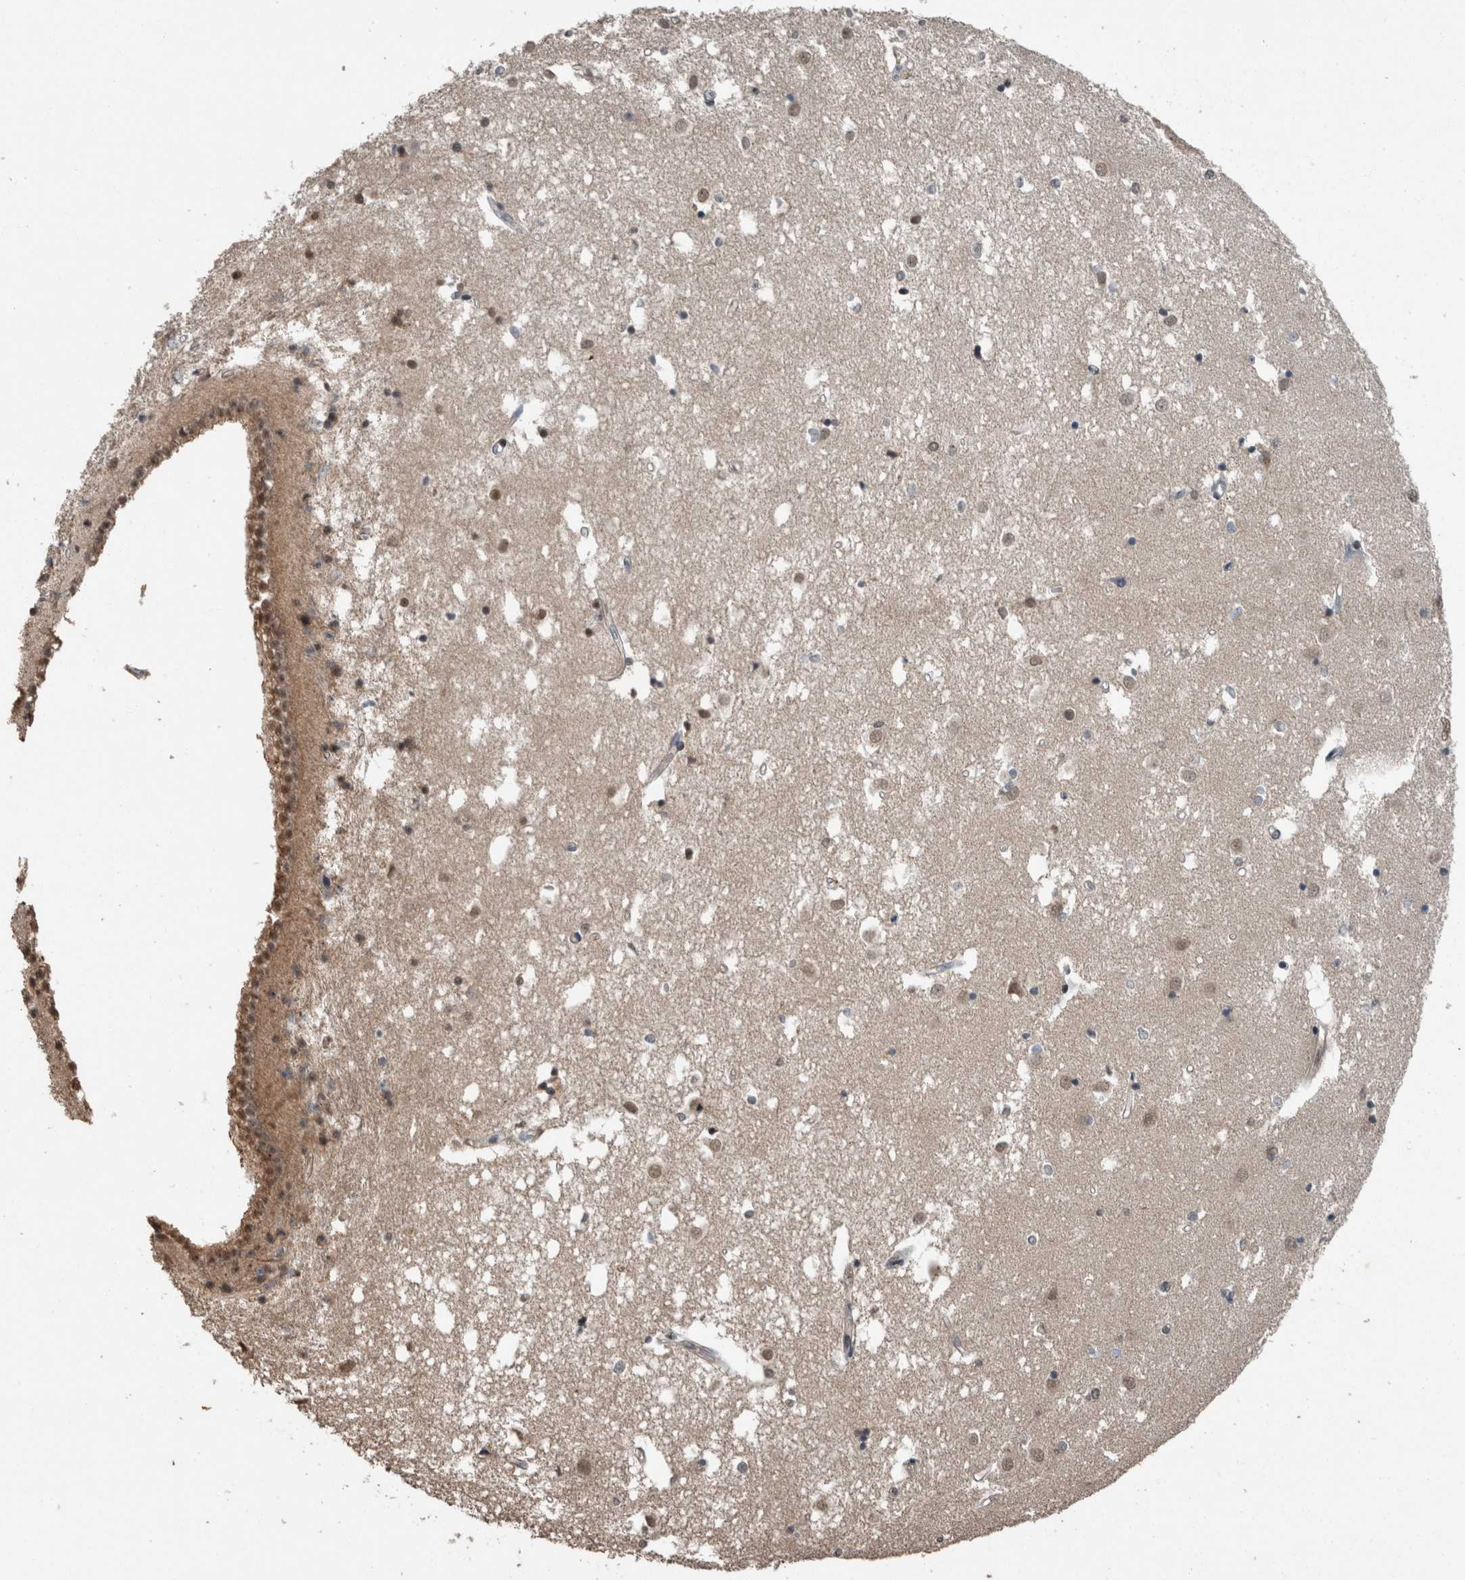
{"staining": {"intensity": "moderate", "quantity": "25%-75%", "location": "nuclear"}, "tissue": "caudate", "cell_type": "Glial cells", "image_type": "normal", "snomed": [{"axis": "morphology", "description": "Normal tissue, NOS"}, {"axis": "topography", "description": "Lateral ventricle wall"}], "caption": "This photomicrograph shows normal caudate stained with immunohistochemistry to label a protein in brown. The nuclear of glial cells show moderate positivity for the protein. Nuclei are counter-stained blue.", "gene": "MYO1E", "patient": {"sex": "male", "age": 45}}